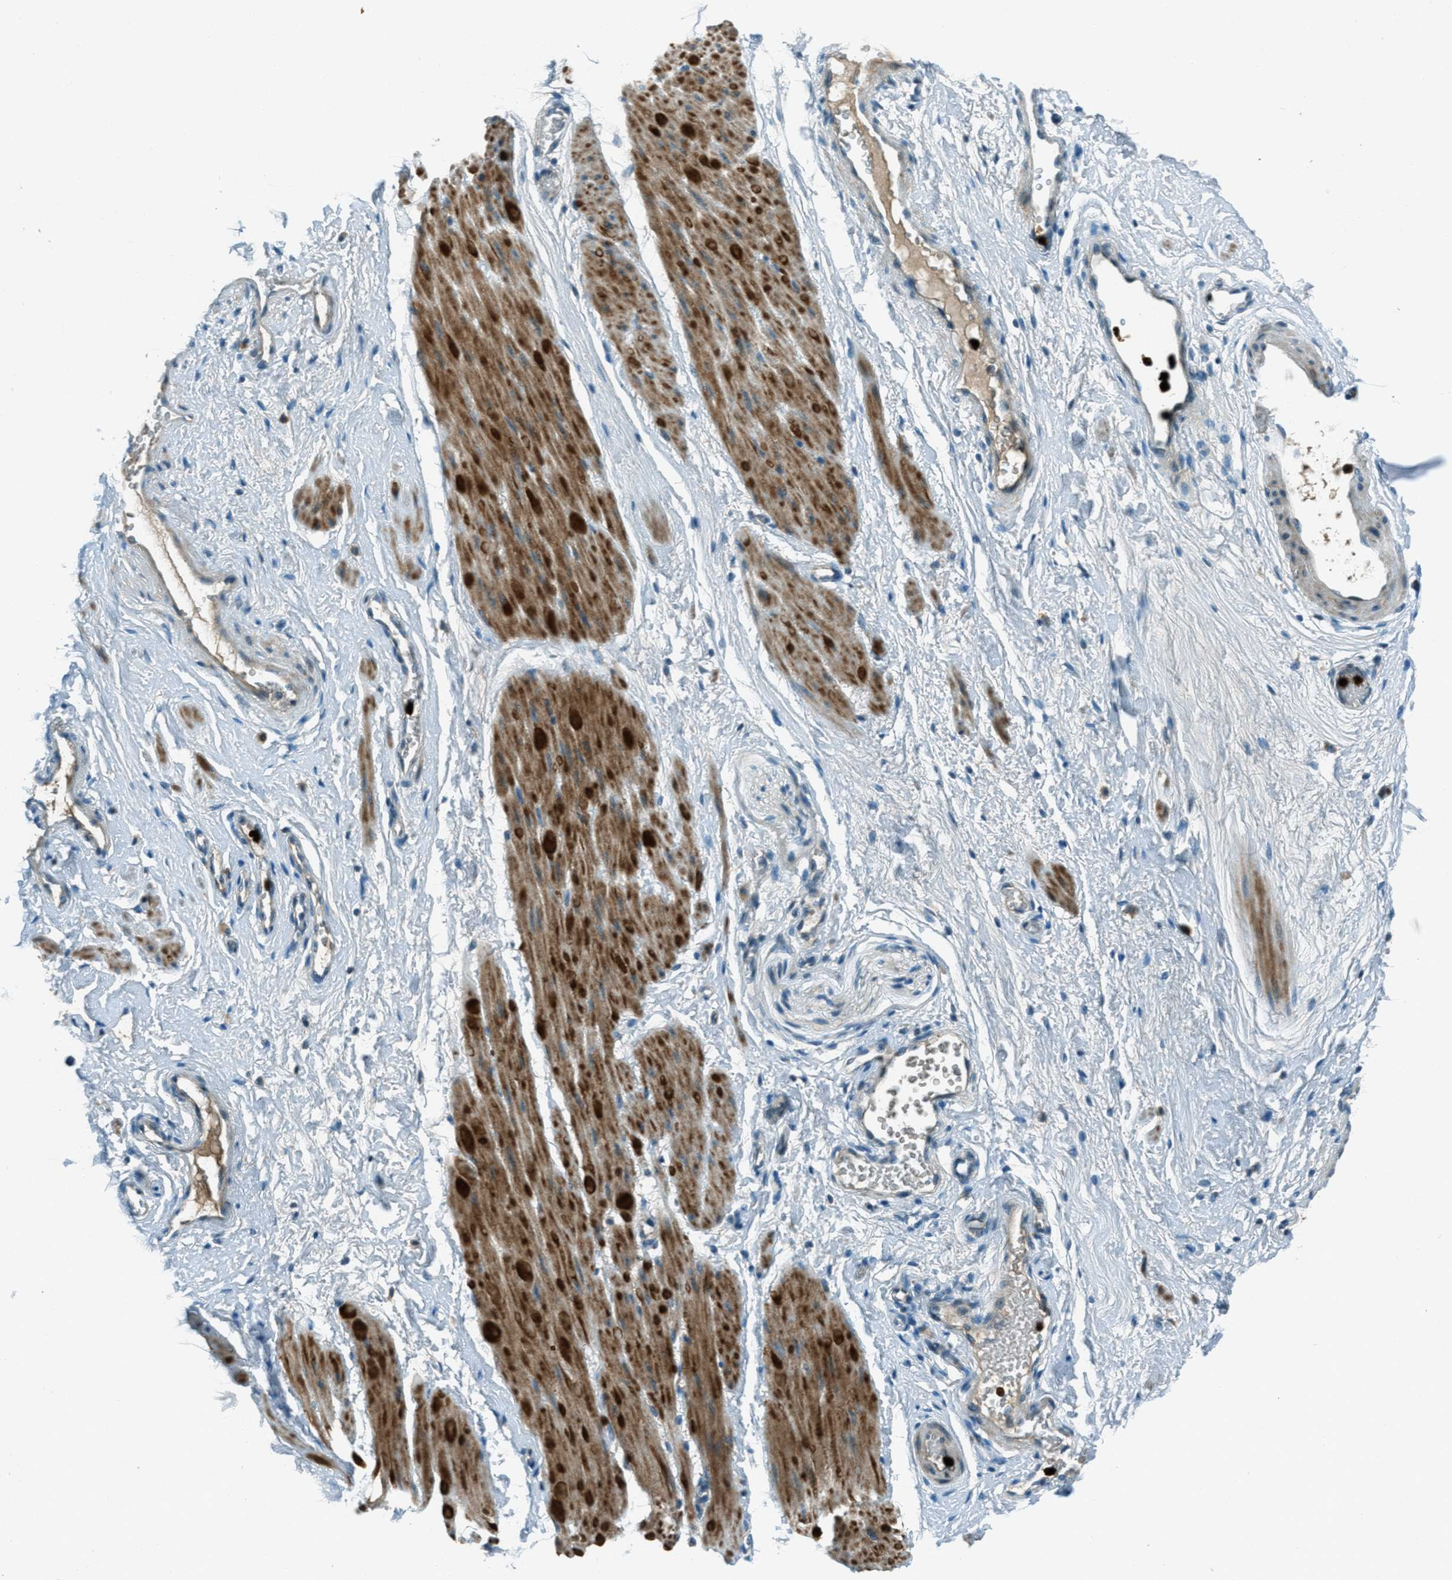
{"staining": {"intensity": "negative", "quantity": "none", "location": "none"}, "tissue": "adipose tissue", "cell_type": "Adipocytes", "image_type": "normal", "snomed": [{"axis": "morphology", "description": "Normal tissue, NOS"}, {"axis": "topography", "description": "Soft tissue"}, {"axis": "topography", "description": "Vascular tissue"}], "caption": "This photomicrograph is of normal adipose tissue stained with IHC to label a protein in brown with the nuclei are counter-stained blue. There is no positivity in adipocytes.", "gene": "FAR1", "patient": {"sex": "female", "age": 35}}